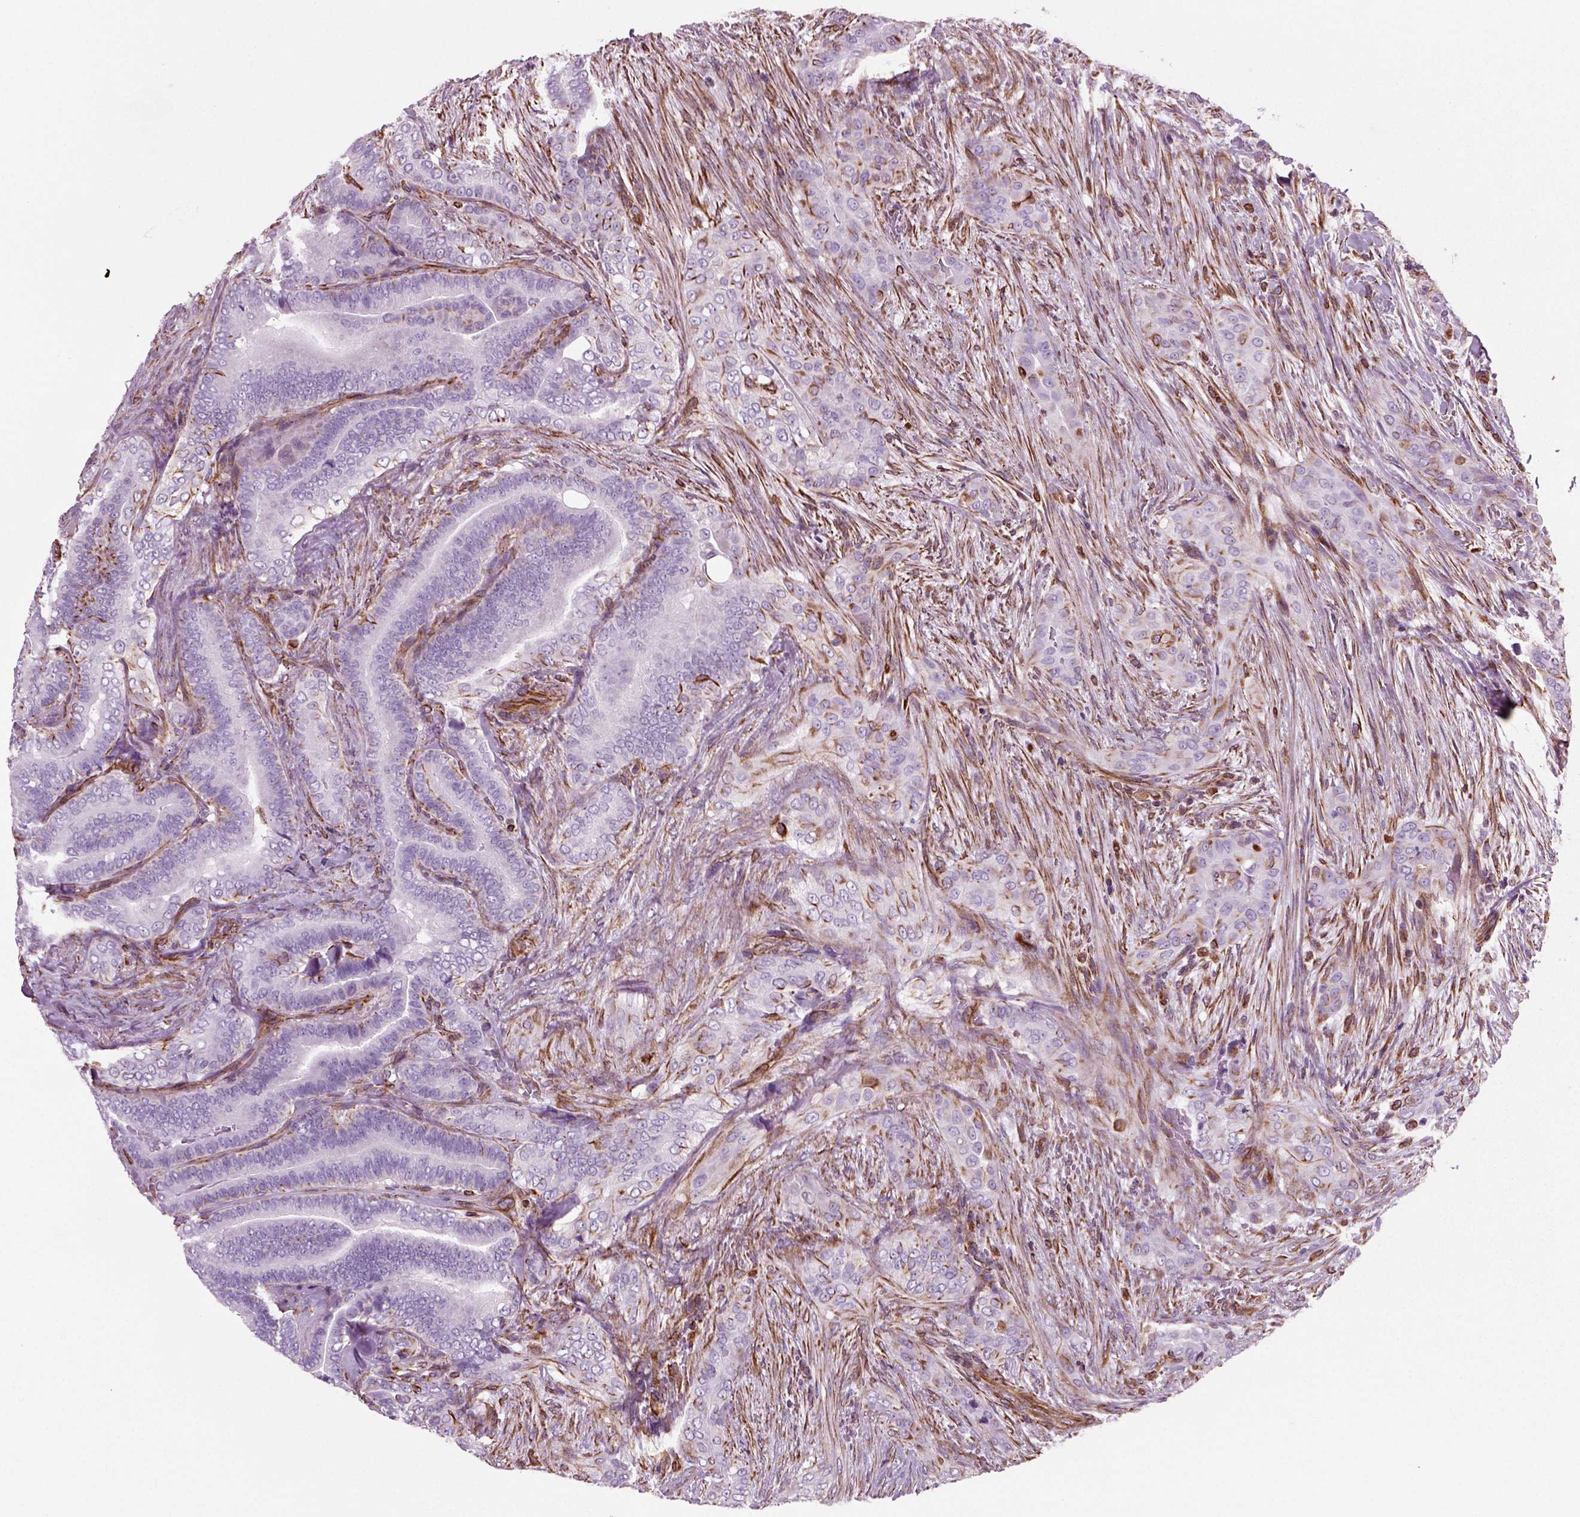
{"staining": {"intensity": "negative", "quantity": "none", "location": "none"}, "tissue": "thyroid cancer", "cell_type": "Tumor cells", "image_type": "cancer", "snomed": [{"axis": "morphology", "description": "Papillary adenocarcinoma, NOS"}, {"axis": "topography", "description": "Thyroid gland"}], "caption": "A photomicrograph of papillary adenocarcinoma (thyroid) stained for a protein demonstrates no brown staining in tumor cells.", "gene": "ACER3", "patient": {"sex": "male", "age": 61}}